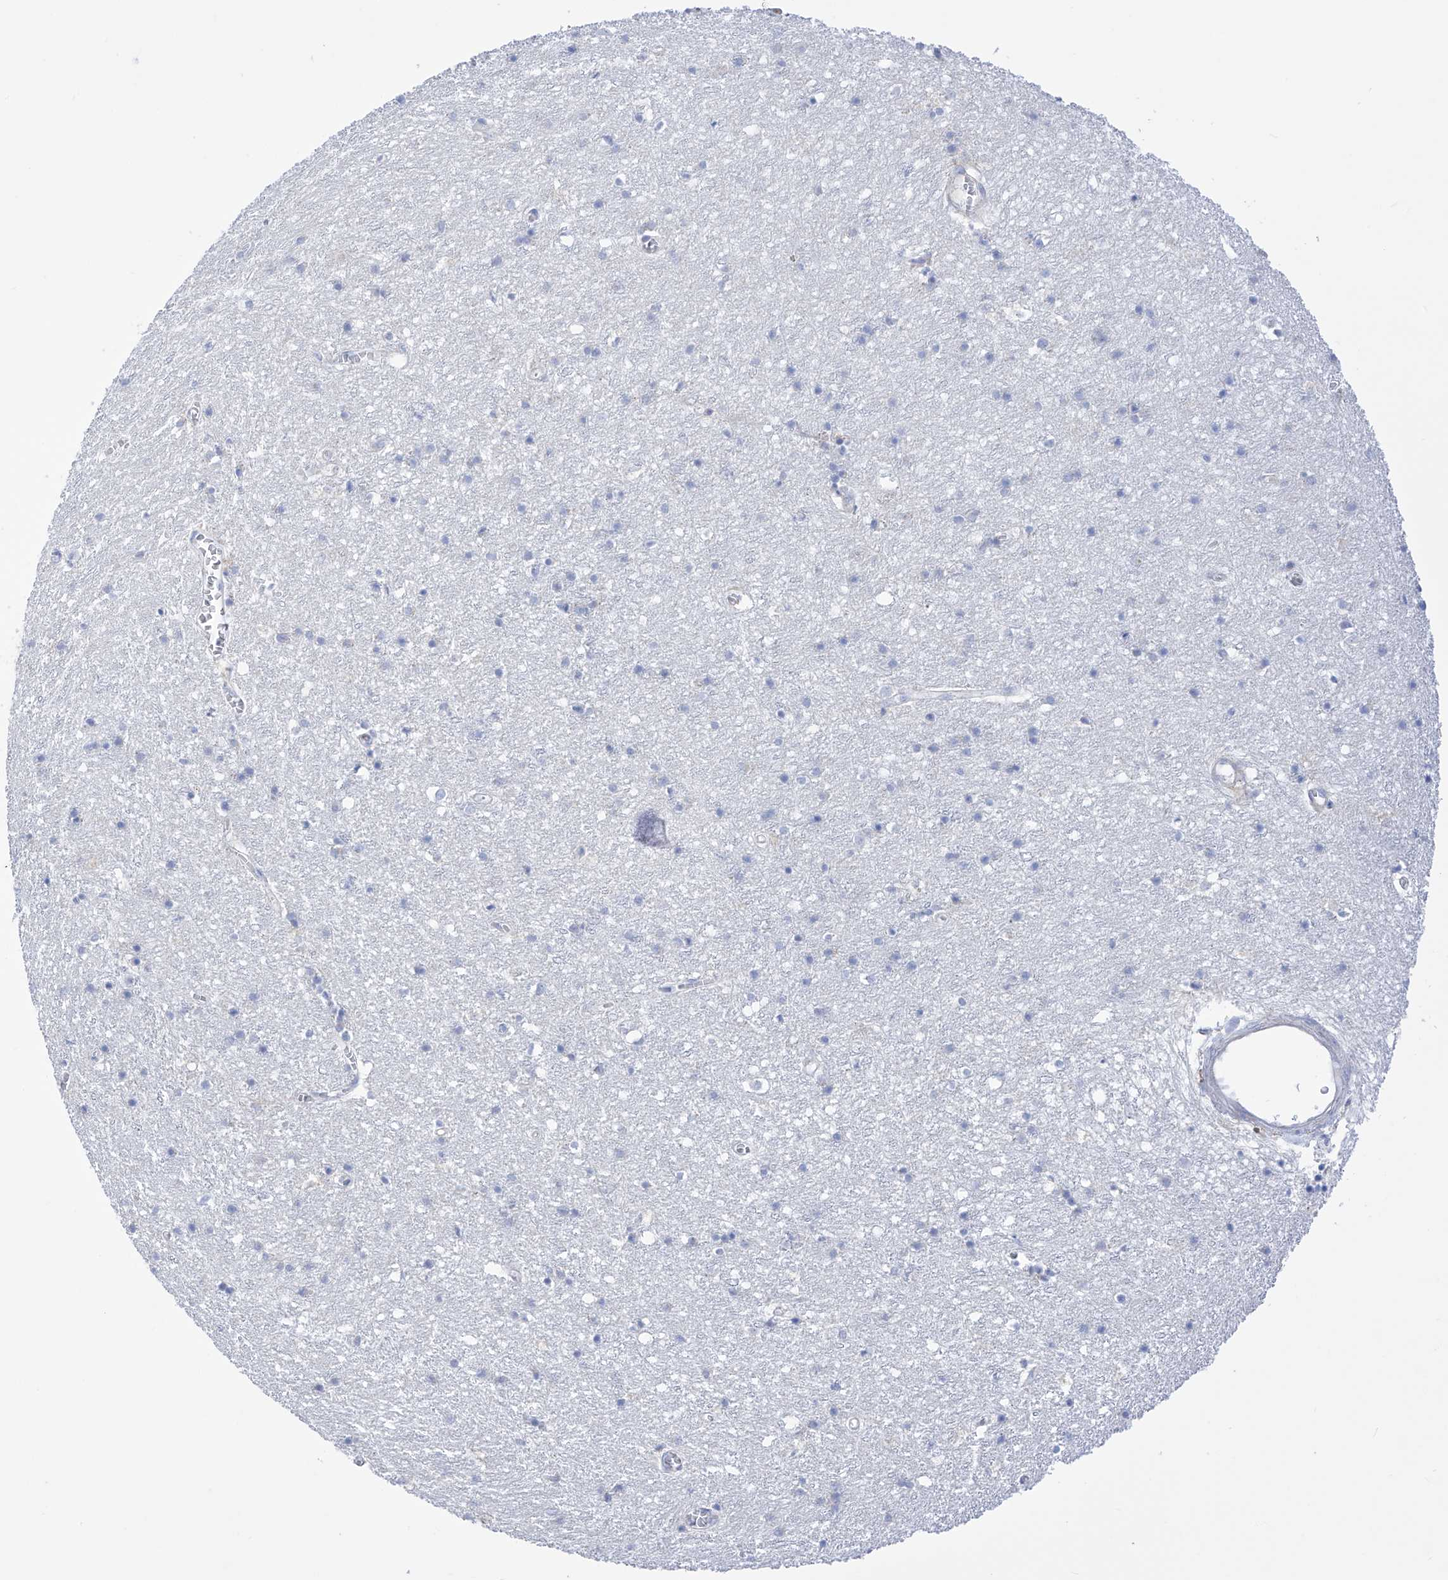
{"staining": {"intensity": "negative", "quantity": "none", "location": "none"}, "tissue": "cerebral cortex", "cell_type": "Endothelial cells", "image_type": "normal", "snomed": [{"axis": "morphology", "description": "Normal tissue, NOS"}, {"axis": "topography", "description": "Cerebral cortex"}], "caption": "Photomicrograph shows no significant protein expression in endothelial cells of benign cerebral cortex. (Brightfield microscopy of DAB (3,3'-diaminobenzidine) immunohistochemistry at high magnification).", "gene": "FLG", "patient": {"sex": "female", "age": 64}}